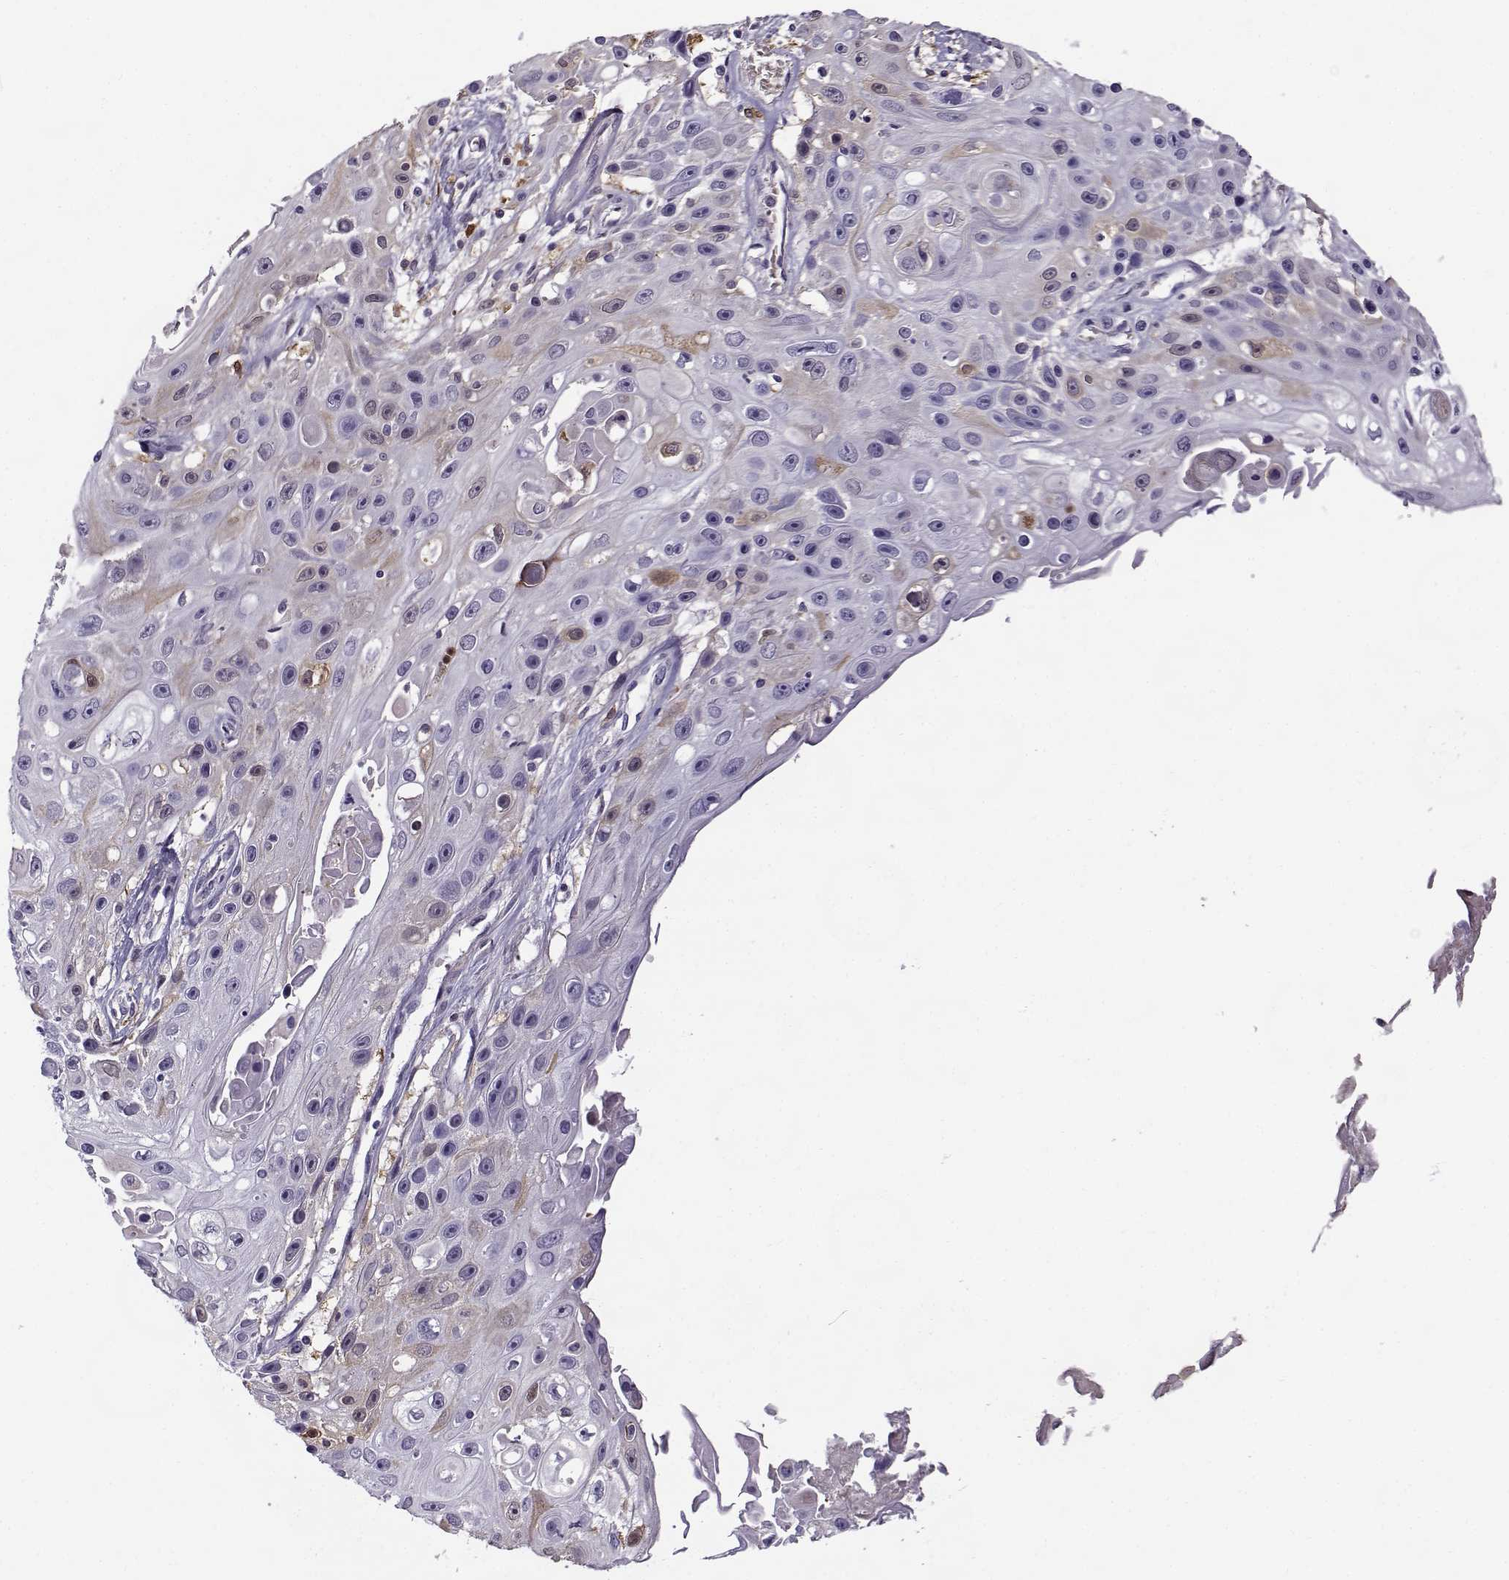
{"staining": {"intensity": "negative", "quantity": "none", "location": "none"}, "tissue": "skin cancer", "cell_type": "Tumor cells", "image_type": "cancer", "snomed": [{"axis": "morphology", "description": "Squamous cell carcinoma, NOS"}, {"axis": "topography", "description": "Skin"}], "caption": "Image shows no protein expression in tumor cells of skin cancer (squamous cell carcinoma) tissue.", "gene": "UCP3", "patient": {"sex": "male", "age": 82}}